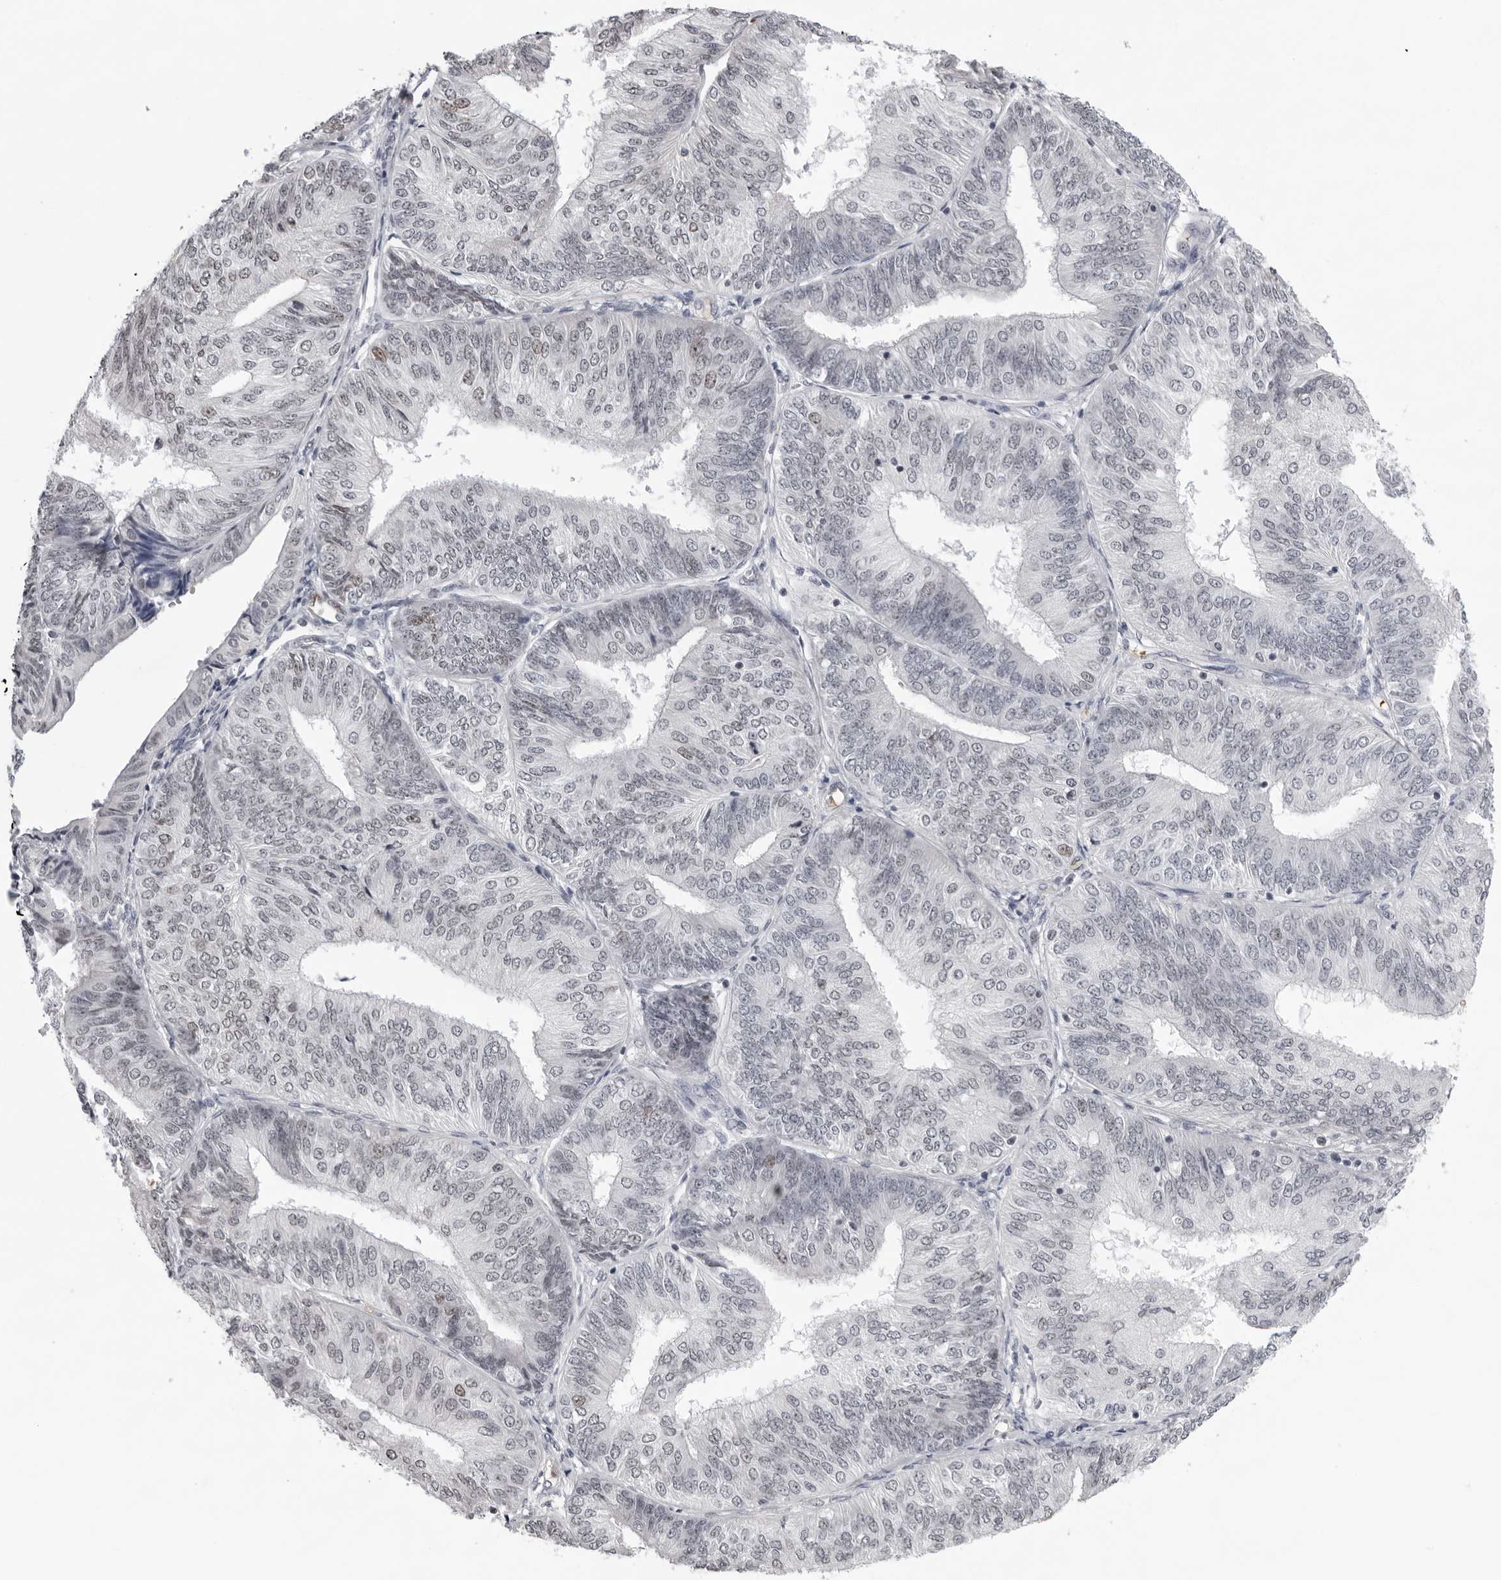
{"staining": {"intensity": "weak", "quantity": "<25%", "location": "nuclear"}, "tissue": "endometrial cancer", "cell_type": "Tumor cells", "image_type": "cancer", "snomed": [{"axis": "morphology", "description": "Adenocarcinoma, NOS"}, {"axis": "topography", "description": "Endometrium"}], "caption": "DAB (3,3'-diaminobenzidine) immunohistochemical staining of endometrial cancer shows no significant positivity in tumor cells.", "gene": "USP1", "patient": {"sex": "female", "age": 58}}